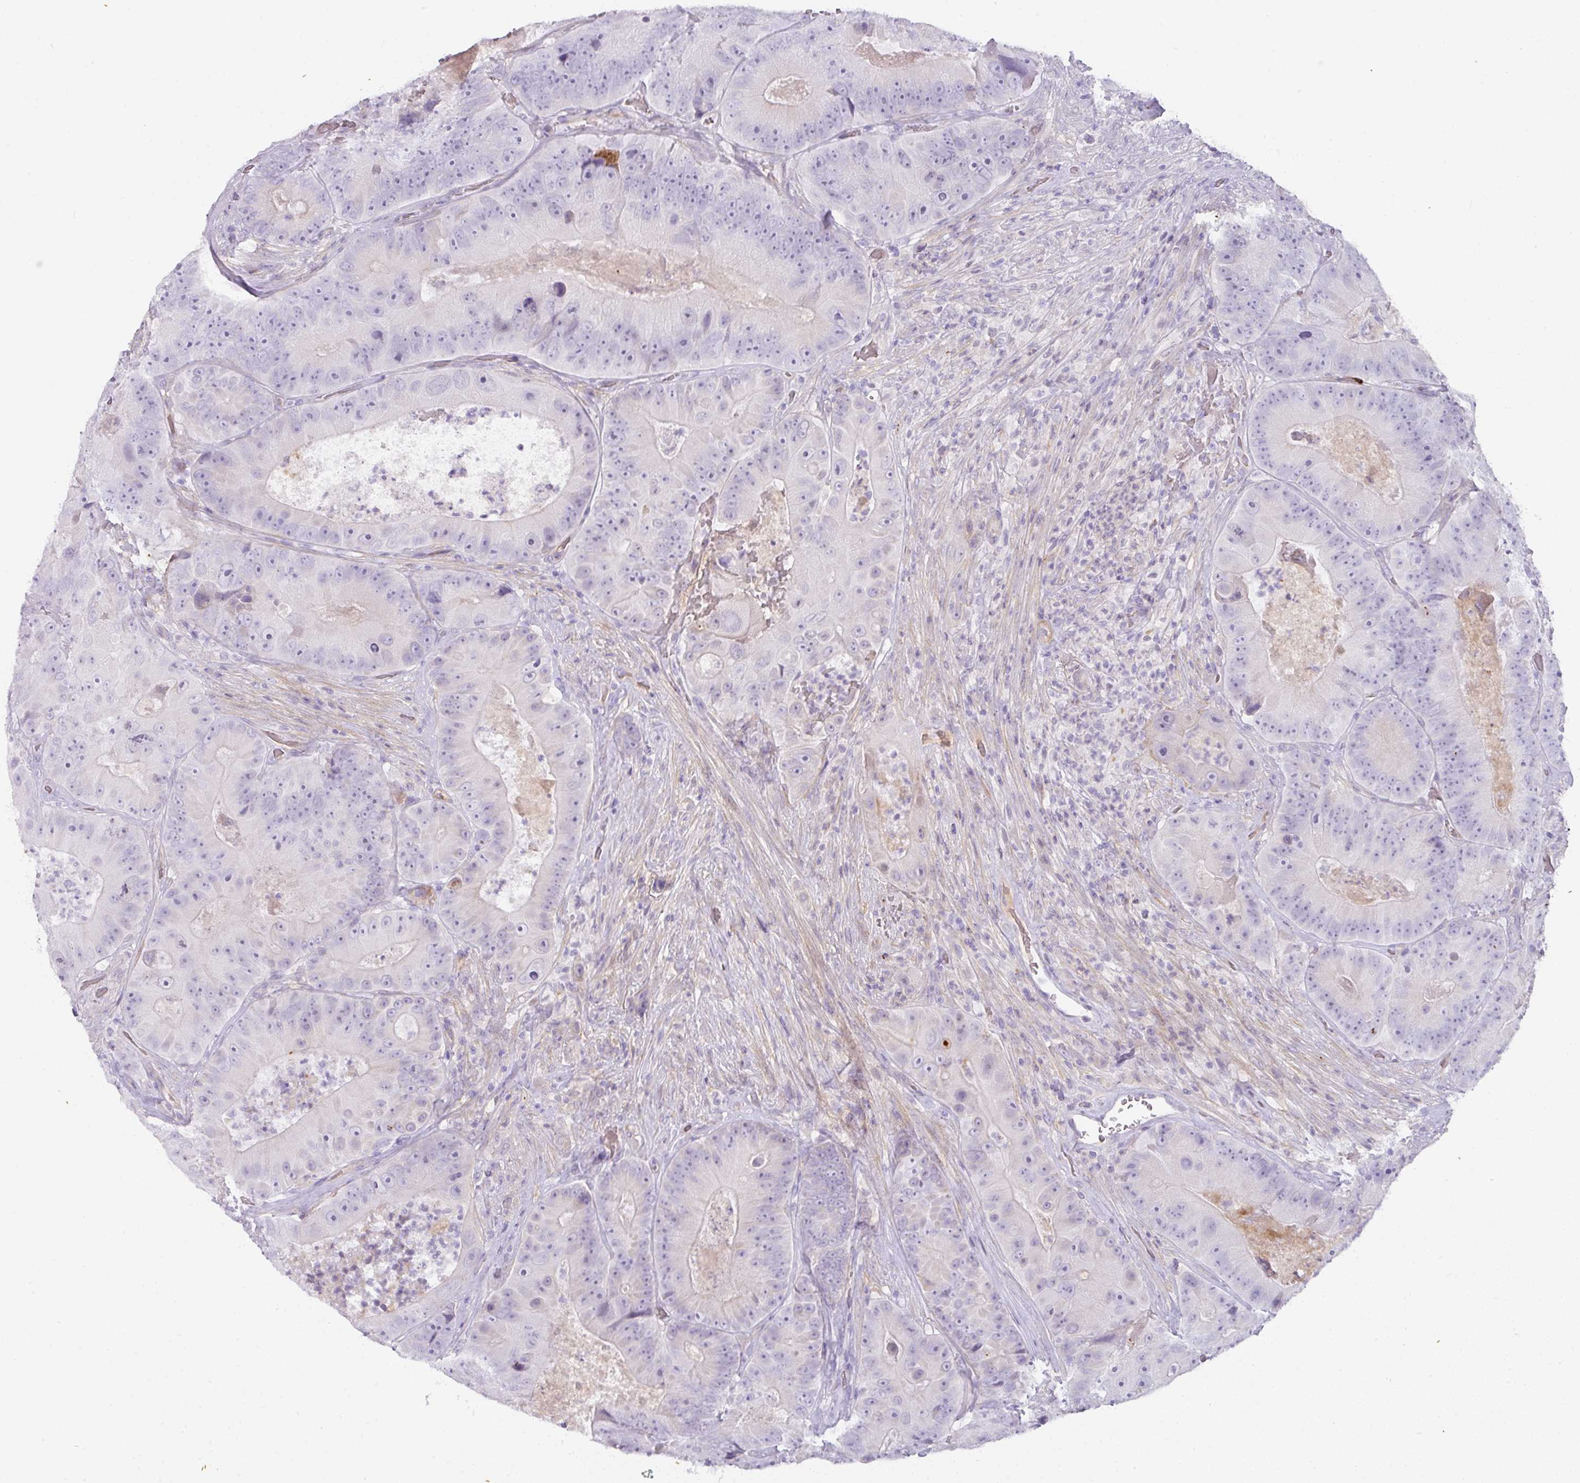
{"staining": {"intensity": "negative", "quantity": "none", "location": "none"}, "tissue": "colorectal cancer", "cell_type": "Tumor cells", "image_type": "cancer", "snomed": [{"axis": "morphology", "description": "Adenocarcinoma, NOS"}, {"axis": "topography", "description": "Colon"}], "caption": "An image of human adenocarcinoma (colorectal) is negative for staining in tumor cells. (DAB (3,3'-diaminobenzidine) immunohistochemistry with hematoxylin counter stain).", "gene": "OR52N1", "patient": {"sex": "female", "age": 86}}